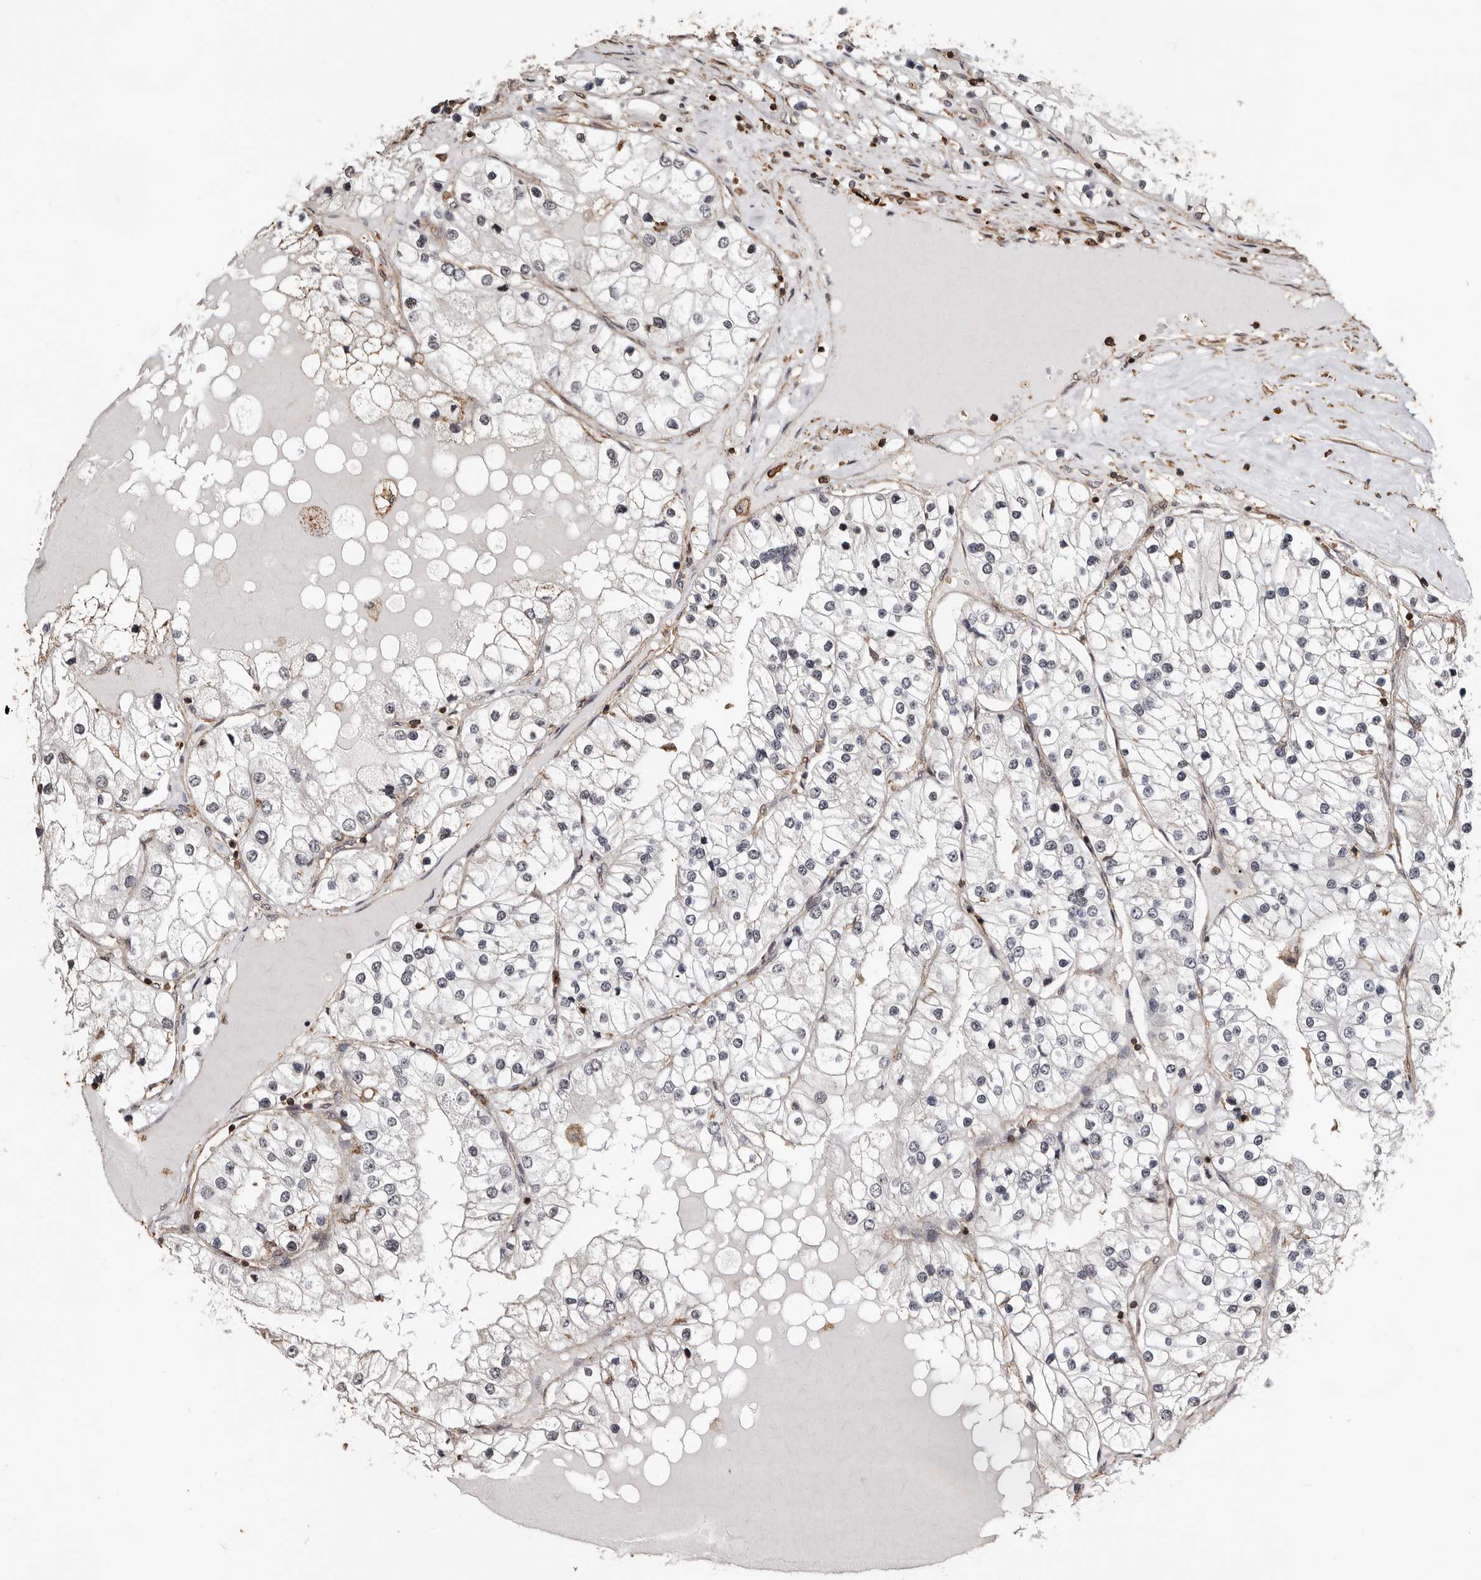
{"staining": {"intensity": "negative", "quantity": "none", "location": "none"}, "tissue": "renal cancer", "cell_type": "Tumor cells", "image_type": "cancer", "snomed": [{"axis": "morphology", "description": "Adenocarcinoma, NOS"}, {"axis": "topography", "description": "Kidney"}], "caption": "Tumor cells show no significant protein staining in renal cancer.", "gene": "GSK3A", "patient": {"sex": "male", "age": 68}}